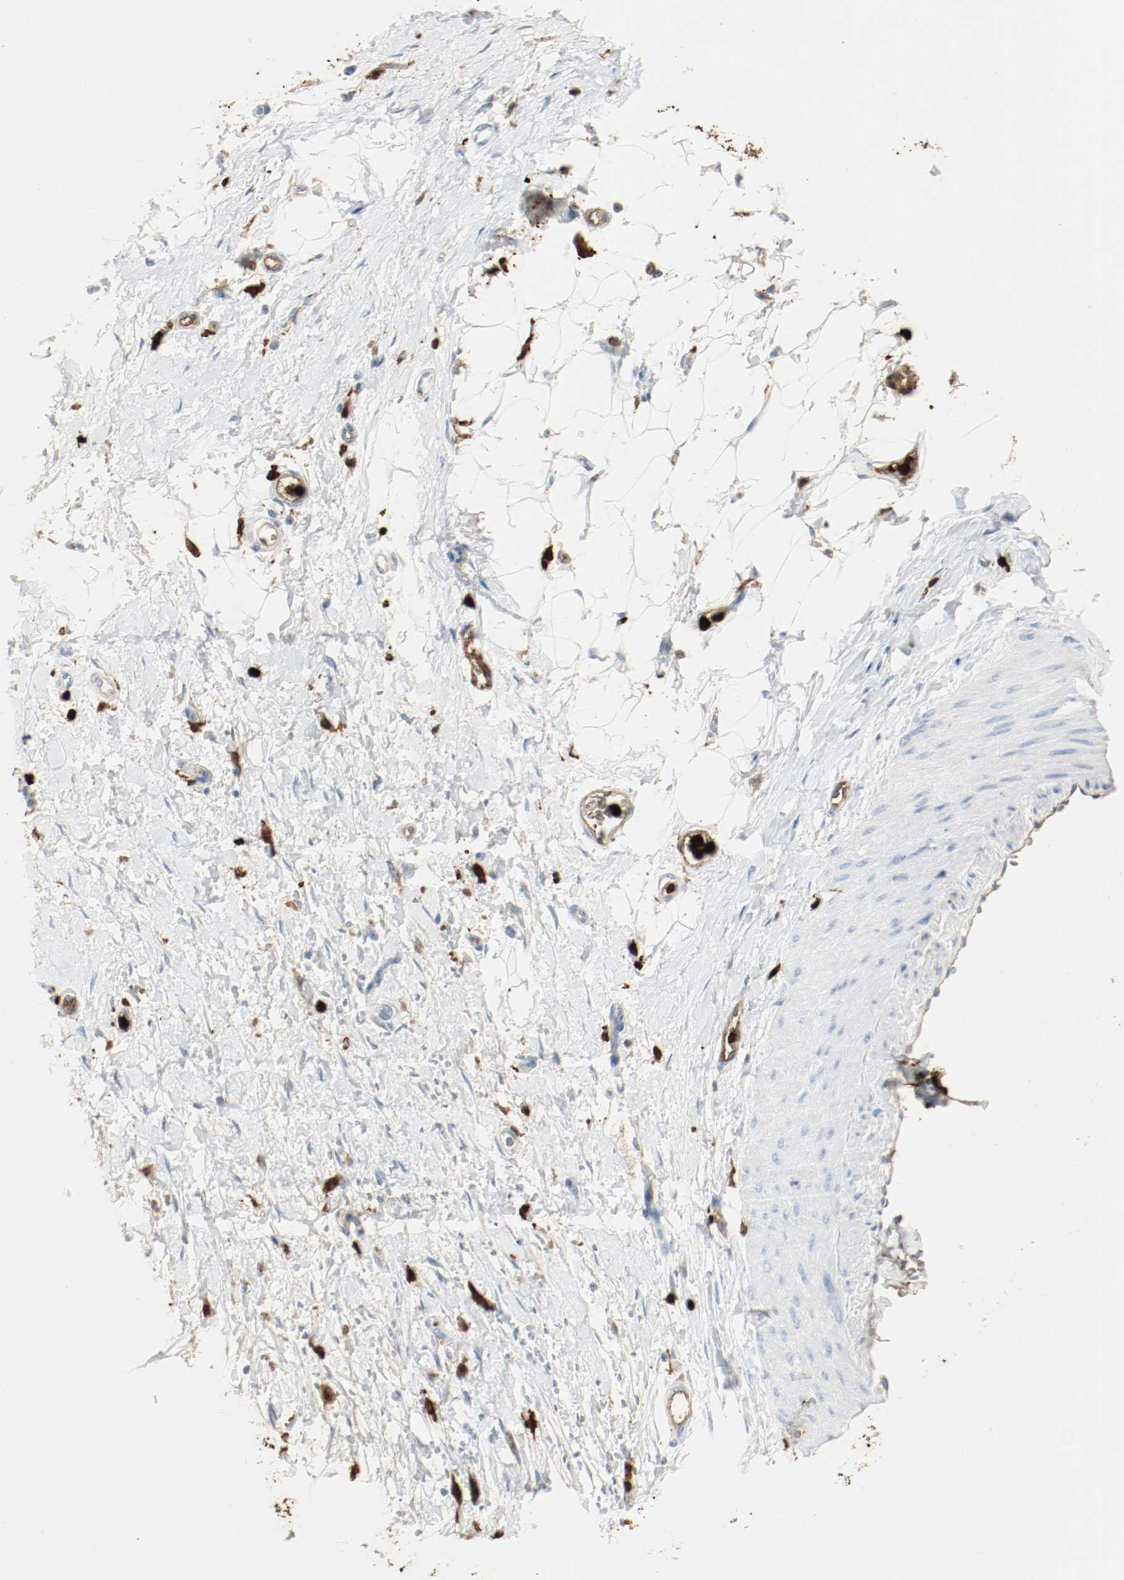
{"staining": {"intensity": "negative", "quantity": "none", "location": "none"}, "tissue": "adipose tissue", "cell_type": "Adipocytes", "image_type": "normal", "snomed": [{"axis": "morphology", "description": "Normal tissue, NOS"}, {"axis": "morphology", "description": "Urothelial carcinoma, High grade"}, {"axis": "topography", "description": "Vascular tissue"}, {"axis": "topography", "description": "Urinary bladder"}], "caption": "IHC micrograph of benign human adipose tissue stained for a protein (brown), which displays no positivity in adipocytes.", "gene": "S100A9", "patient": {"sex": "female", "age": 56}}